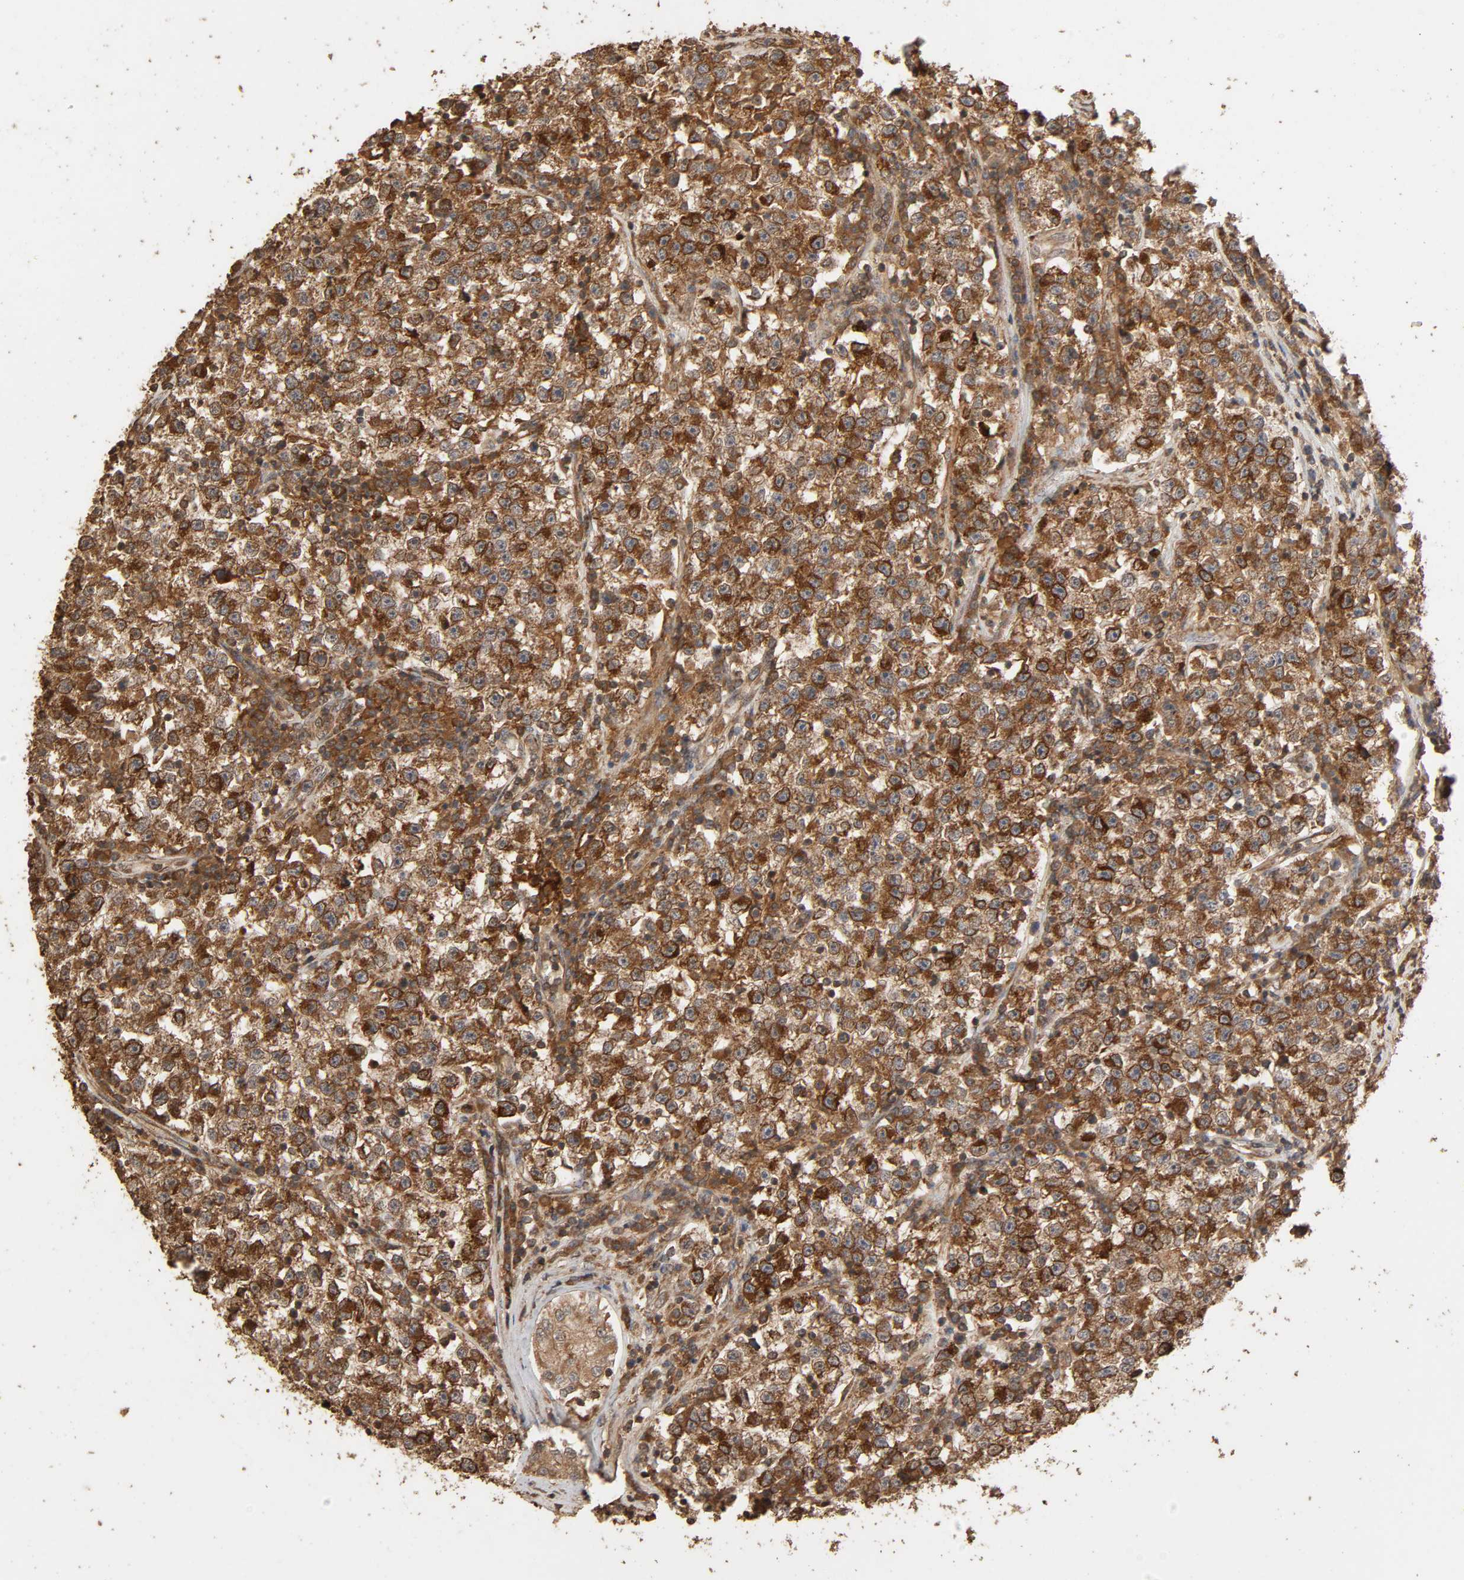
{"staining": {"intensity": "strong", "quantity": "25%-75%", "location": "cytoplasmic/membranous"}, "tissue": "testis cancer", "cell_type": "Tumor cells", "image_type": "cancer", "snomed": [{"axis": "morphology", "description": "Seminoma, NOS"}, {"axis": "topography", "description": "Testis"}], "caption": "There is high levels of strong cytoplasmic/membranous positivity in tumor cells of testis cancer, as demonstrated by immunohistochemical staining (brown color).", "gene": "RPS6KA6", "patient": {"sex": "male", "age": 22}}